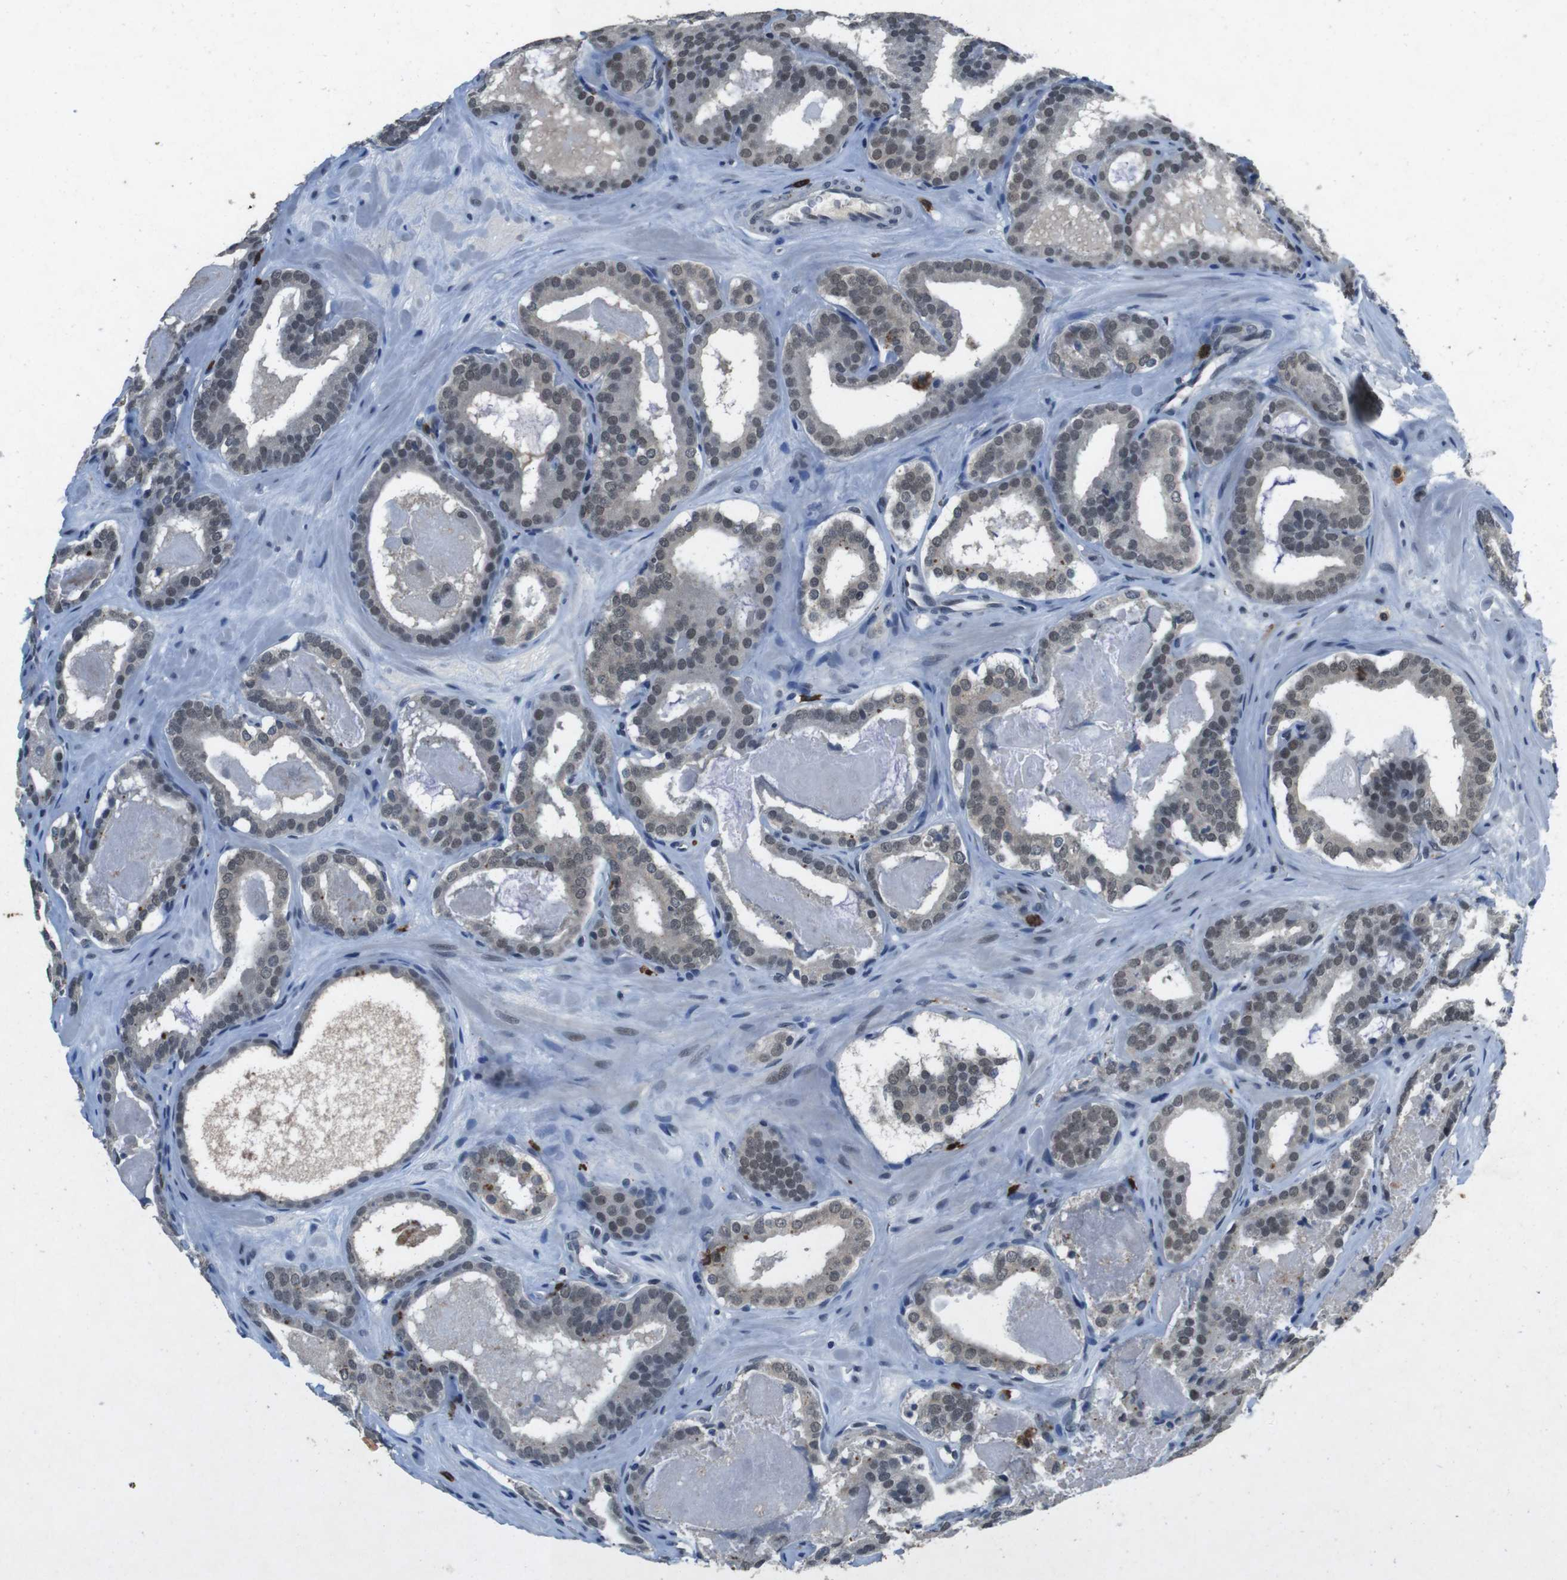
{"staining": {"intensity": "weak", "quantity": "25%-75%", "location": "nuclear"}, "tissue": "prostate cancer", "cell_type": "Tumor cells", "image_type": "cancer", "snomed": [{"axis": "morphology", "description": "Adenocarcinoma, High grade"}, {"axis": "topography", "description": "Prostate"}], "caption": "Immunohistochemical staining of prostate cancer demonstrates low levels of weak nuclear protein positivity in about 25%-75% of tumor cells. Immunohistochemistry stains the protein of interest in brown and the nuclei are stained blue.", "gene": "USP7", "patient": {"sex": "male", "age": 60}}